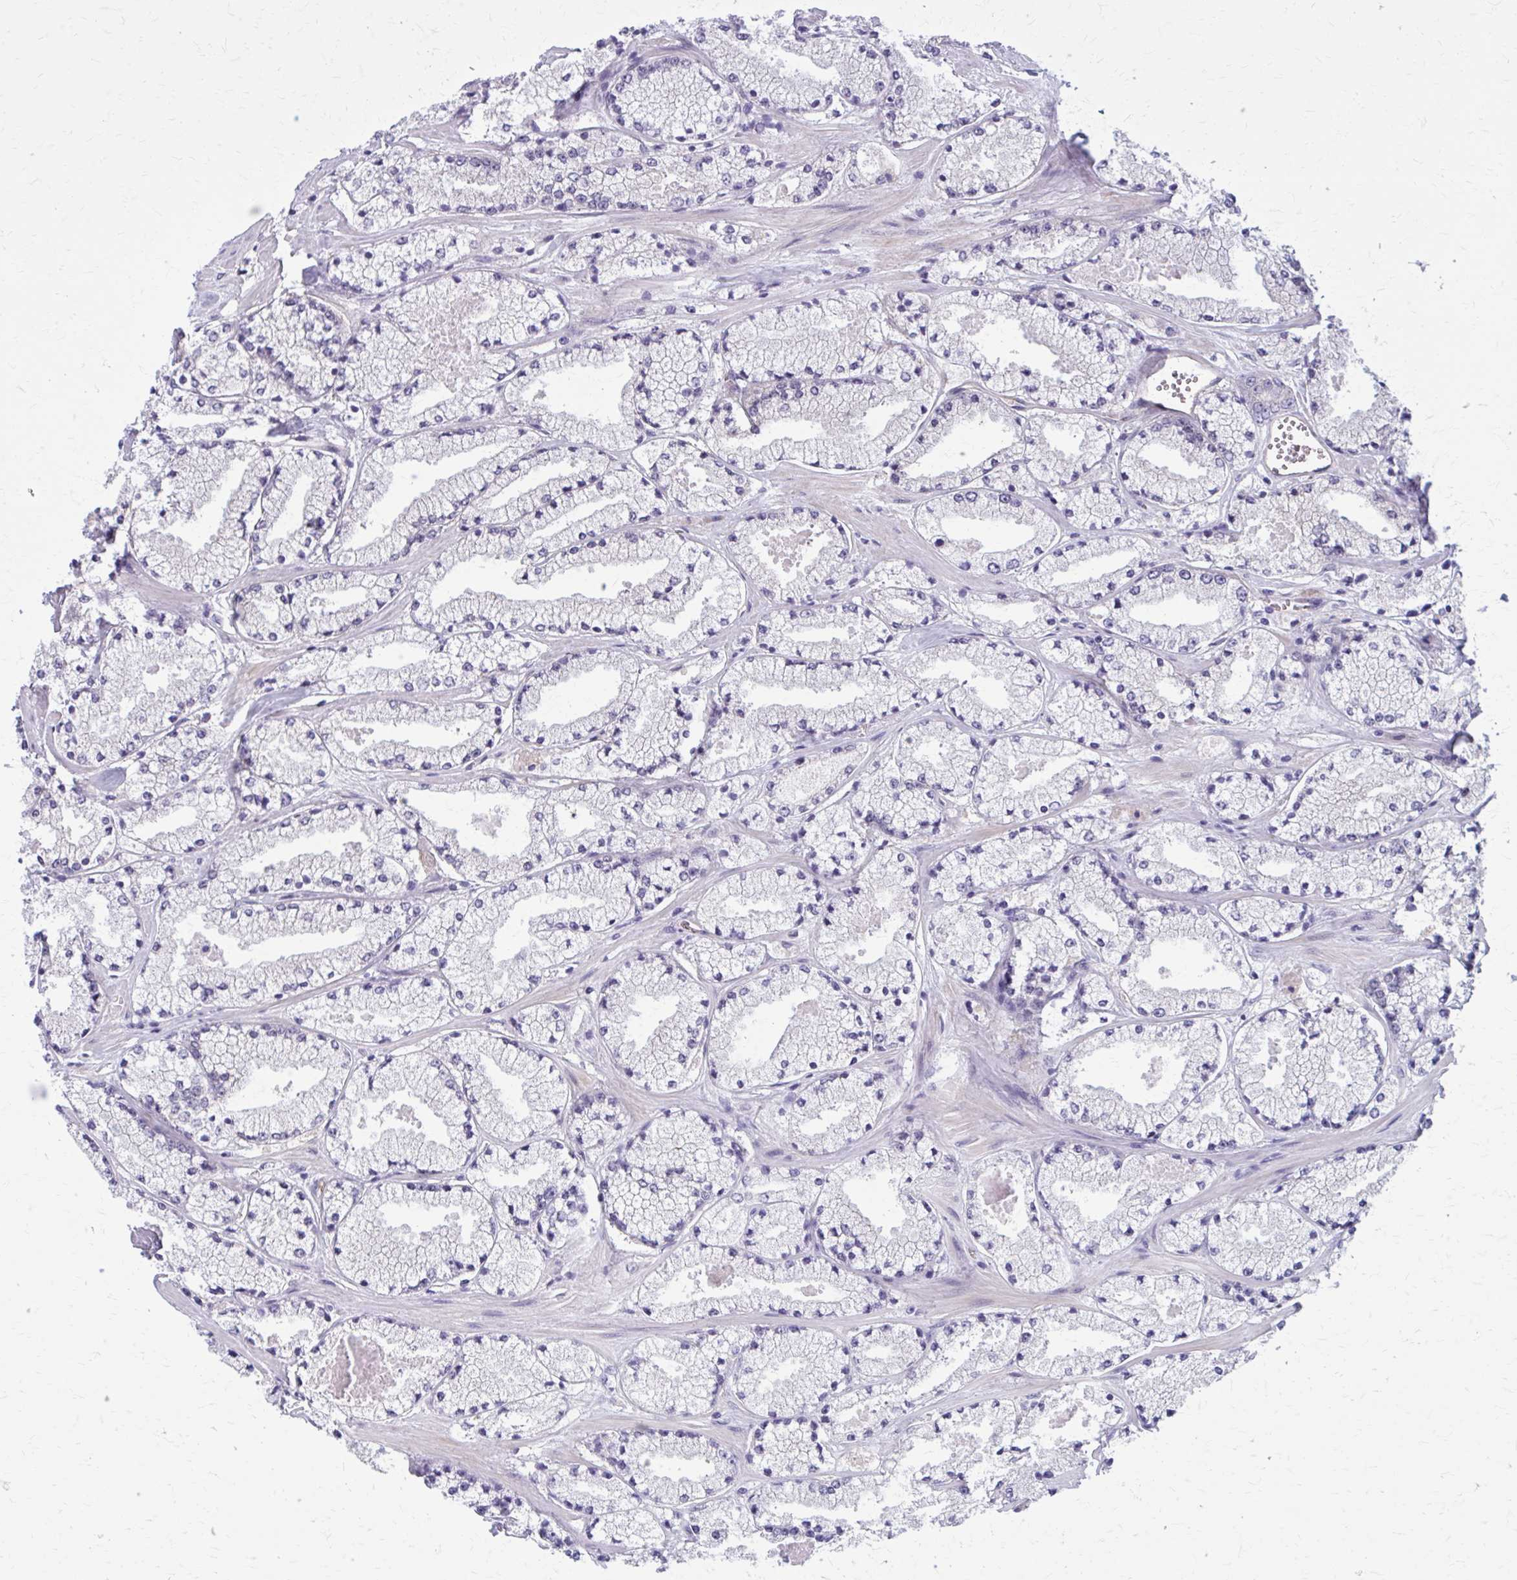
{"staining": {"intensity": "negative", "quantity": "none", "location": "none"}, "tissue": "prostate cancer", "cell_type": "Tumor cells", "image_type": "cancer", "snomed": [{"axis": "morphology", "description": "Adenocarcinoma, High grade"}, {"axis": "topography", "description": "Prostate"}], "caption": "An IHC photomicrograph of prostate adenocarcinoma (high-grade) is shown. There is no staining in tumor cells of prostate adenocarcinoma (high-grade). Brightfield microscopy of immunohistochemistry (IHC) stained with DAB (brown) and hematoxylin (blue), captured at high magnification.", "gene": "ZDHHC7", "patient": {"sex": "male", "age": 63}}